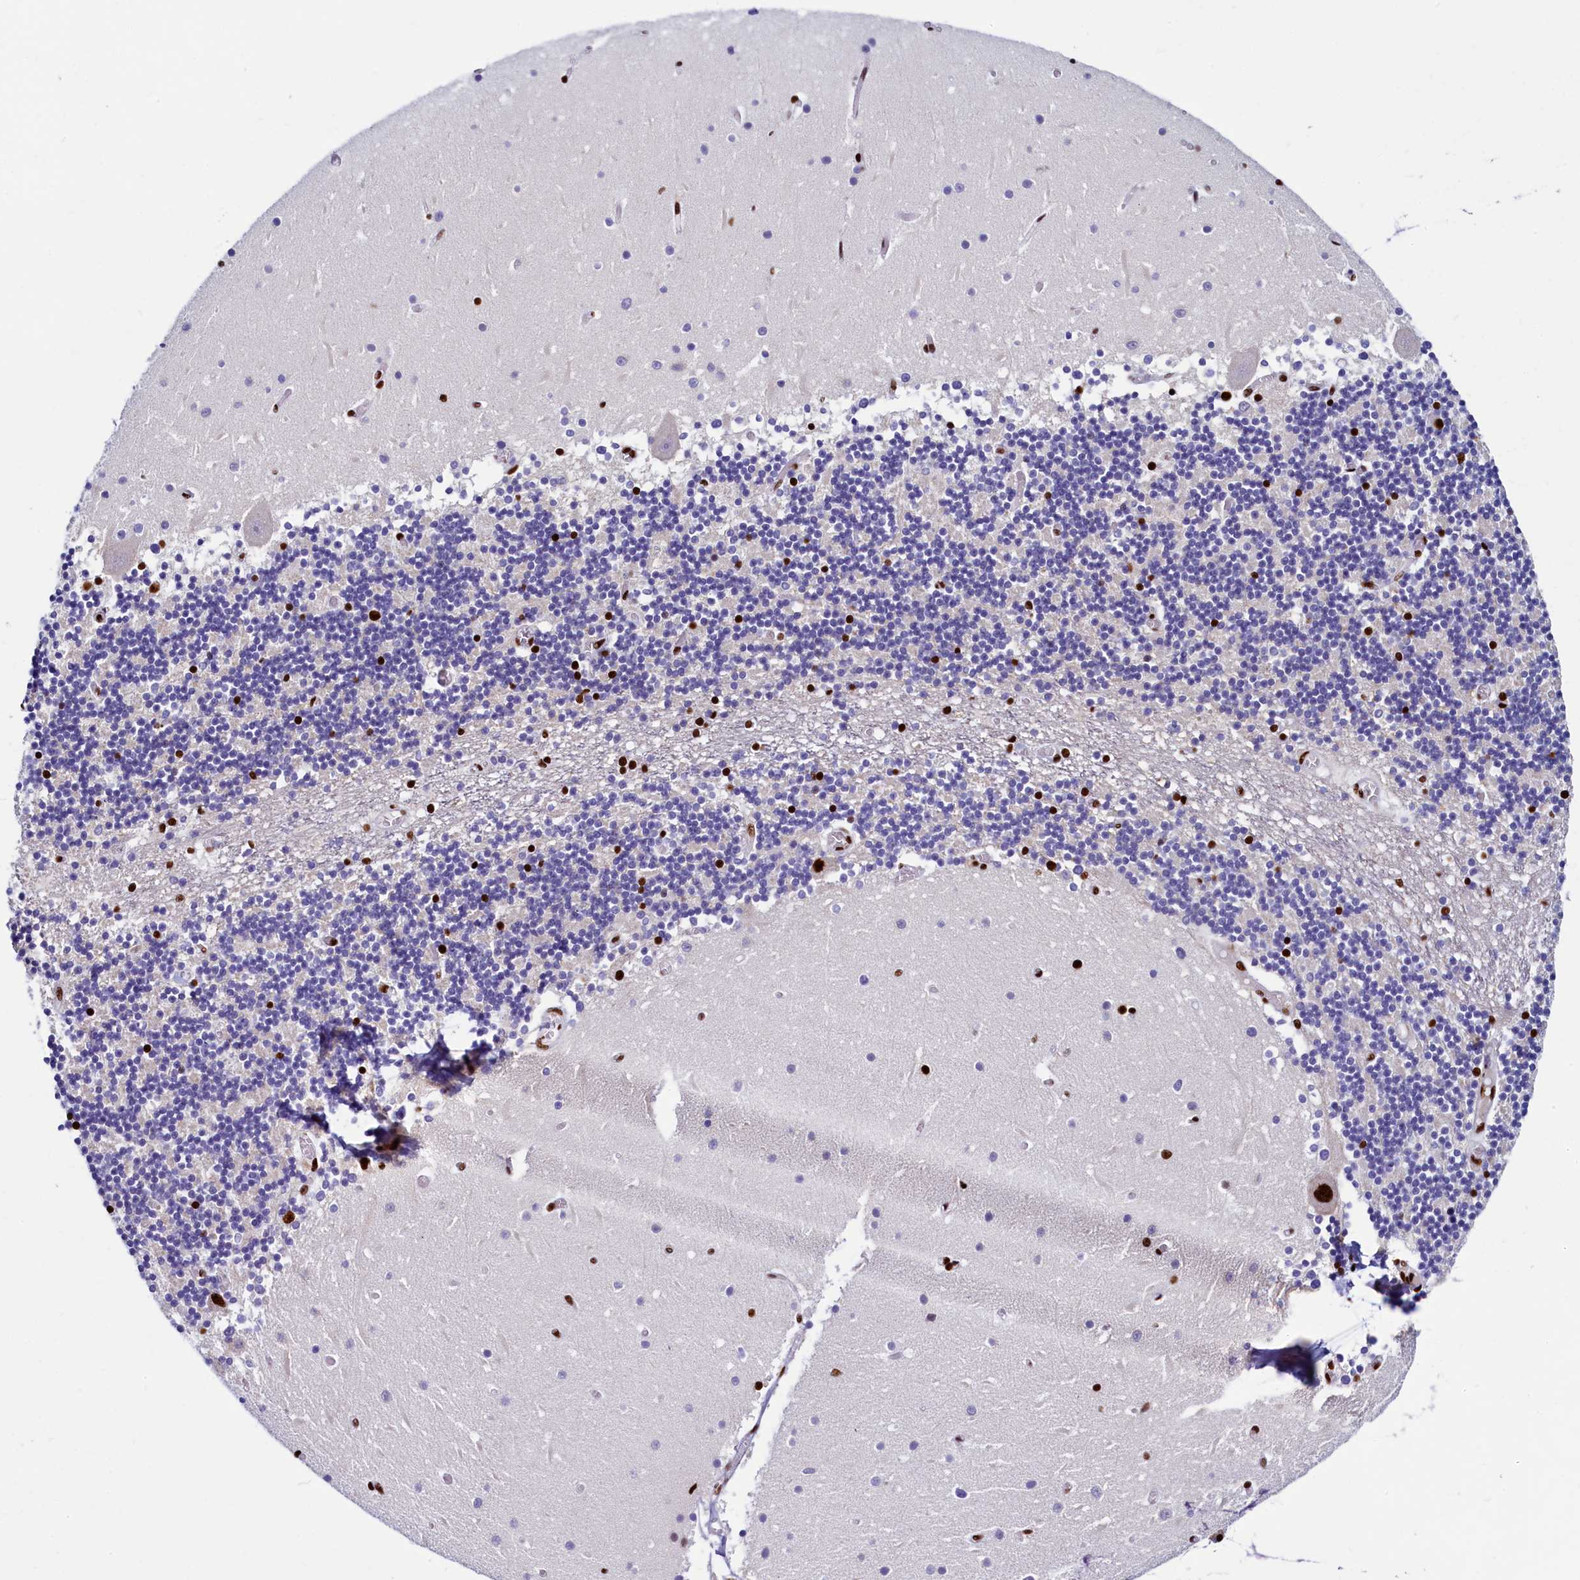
{"staining": {"intensity": "strong", "quantity": ">75%", "location": "nuclear"}, "tissue": "cerebellum", "cell_type": "Cells in granular layer", "image_type": "normal", "snomed": [{"axis": "morphology", "description": "Normal tissue, NOS"}, {"axis": "topography", "description": "Cerebellum"}], "caption": "Immunohistochemical staining of unremarkable cerebellum shows high levels of strong nuclear staining in approximately >75% of cells in granular layer. (Stains: DAB in brown, nuclei in blue, Microscopy: brightfield microscopy at high magnification).", "gene": "SRRM2", "patient": {"sex": "female", "age": 28}}